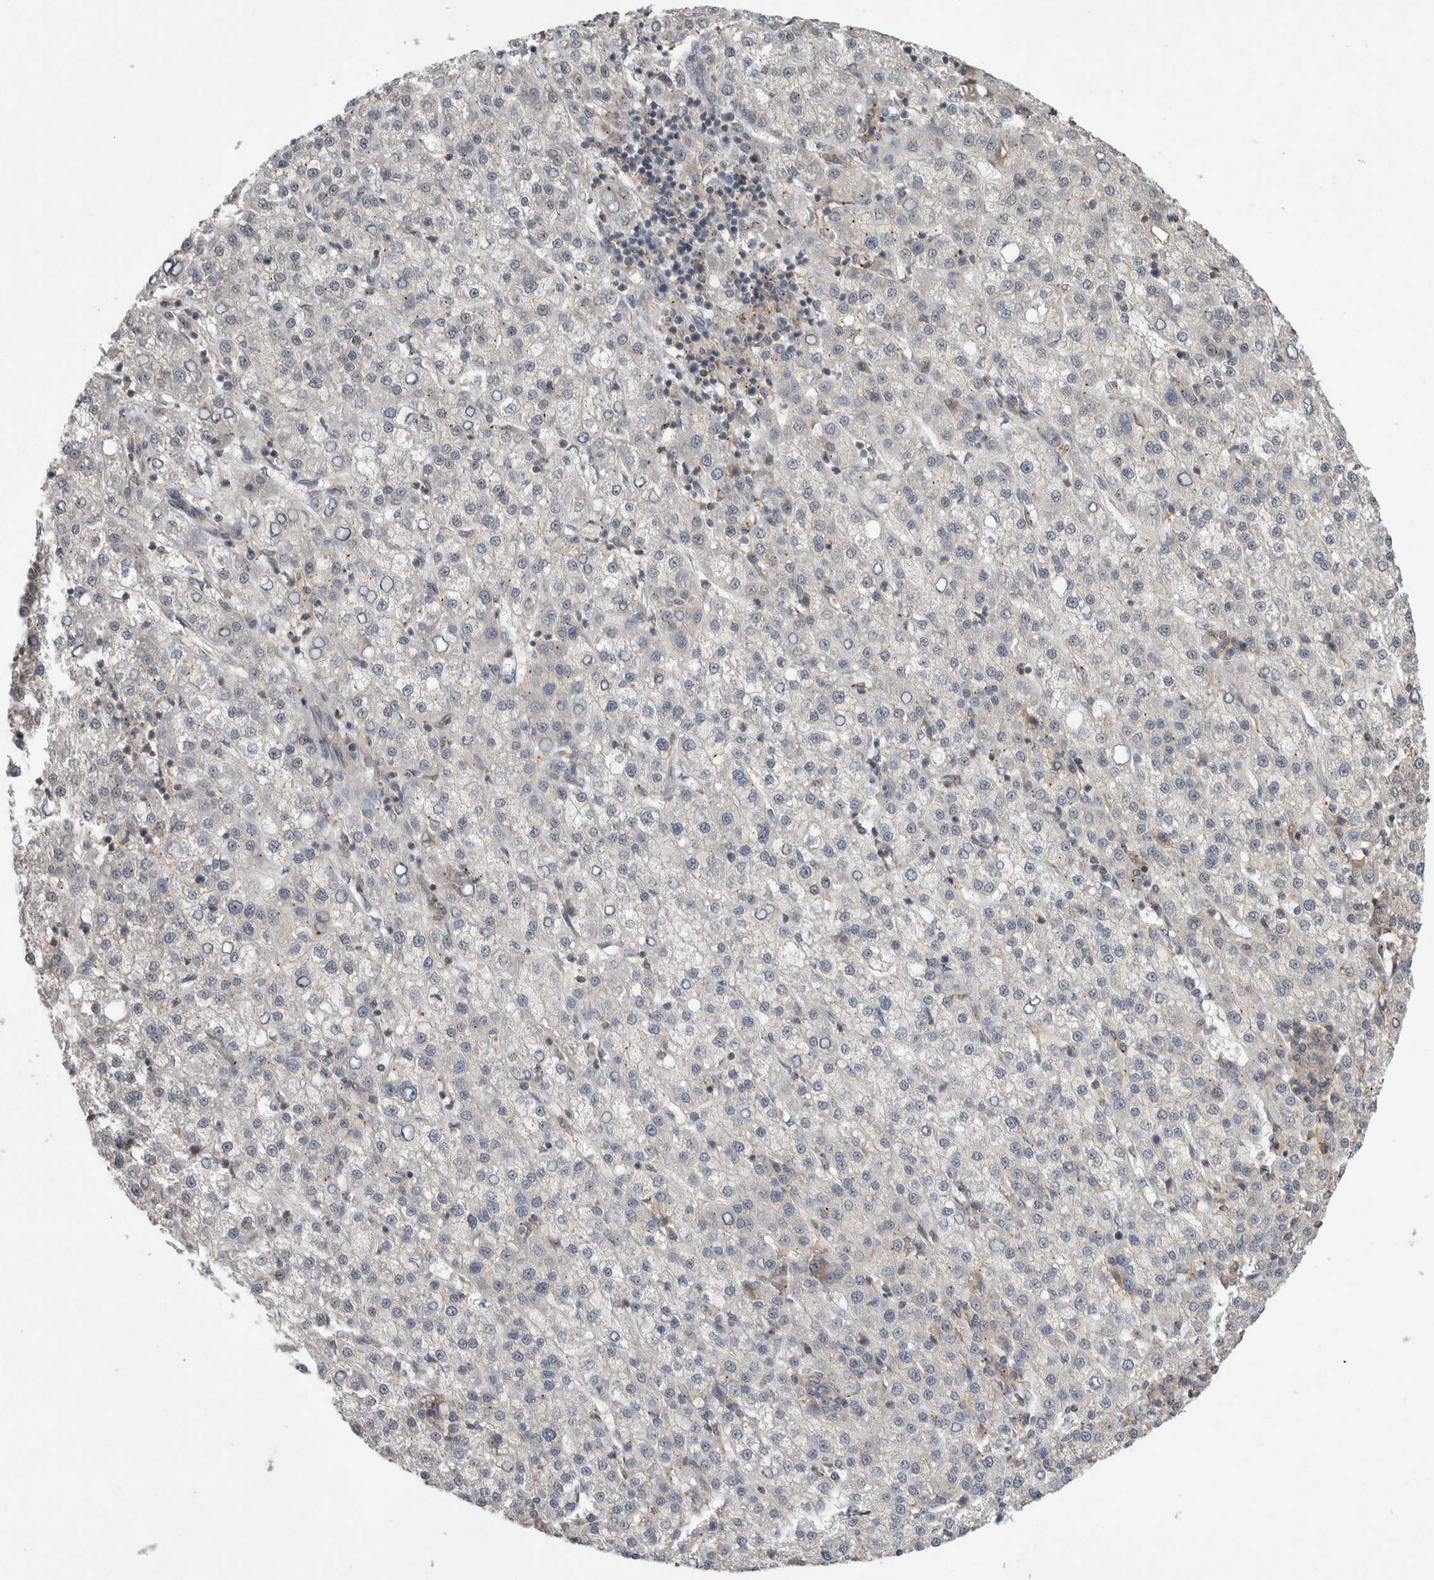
{"staining": {"intensity": "negative", "quantity": "none", "location": "none"}, "tissue": "liver cancer", "cell_type": "Tumor cells", "image_type": "cancer", "snomed": [{"axis": "morphology", "description": "Carcinoma, Hepatocellular, NOS"}, {"axis": "topography", "description": "Liver"}], "caption": "Human liver cancer (hepatocellular carcinoma) stained for a protein using immunohistochemistry reveals no expression in tumor cells.", "gene": "PARP6", "patient": {"sex": "female", "age": 58}}